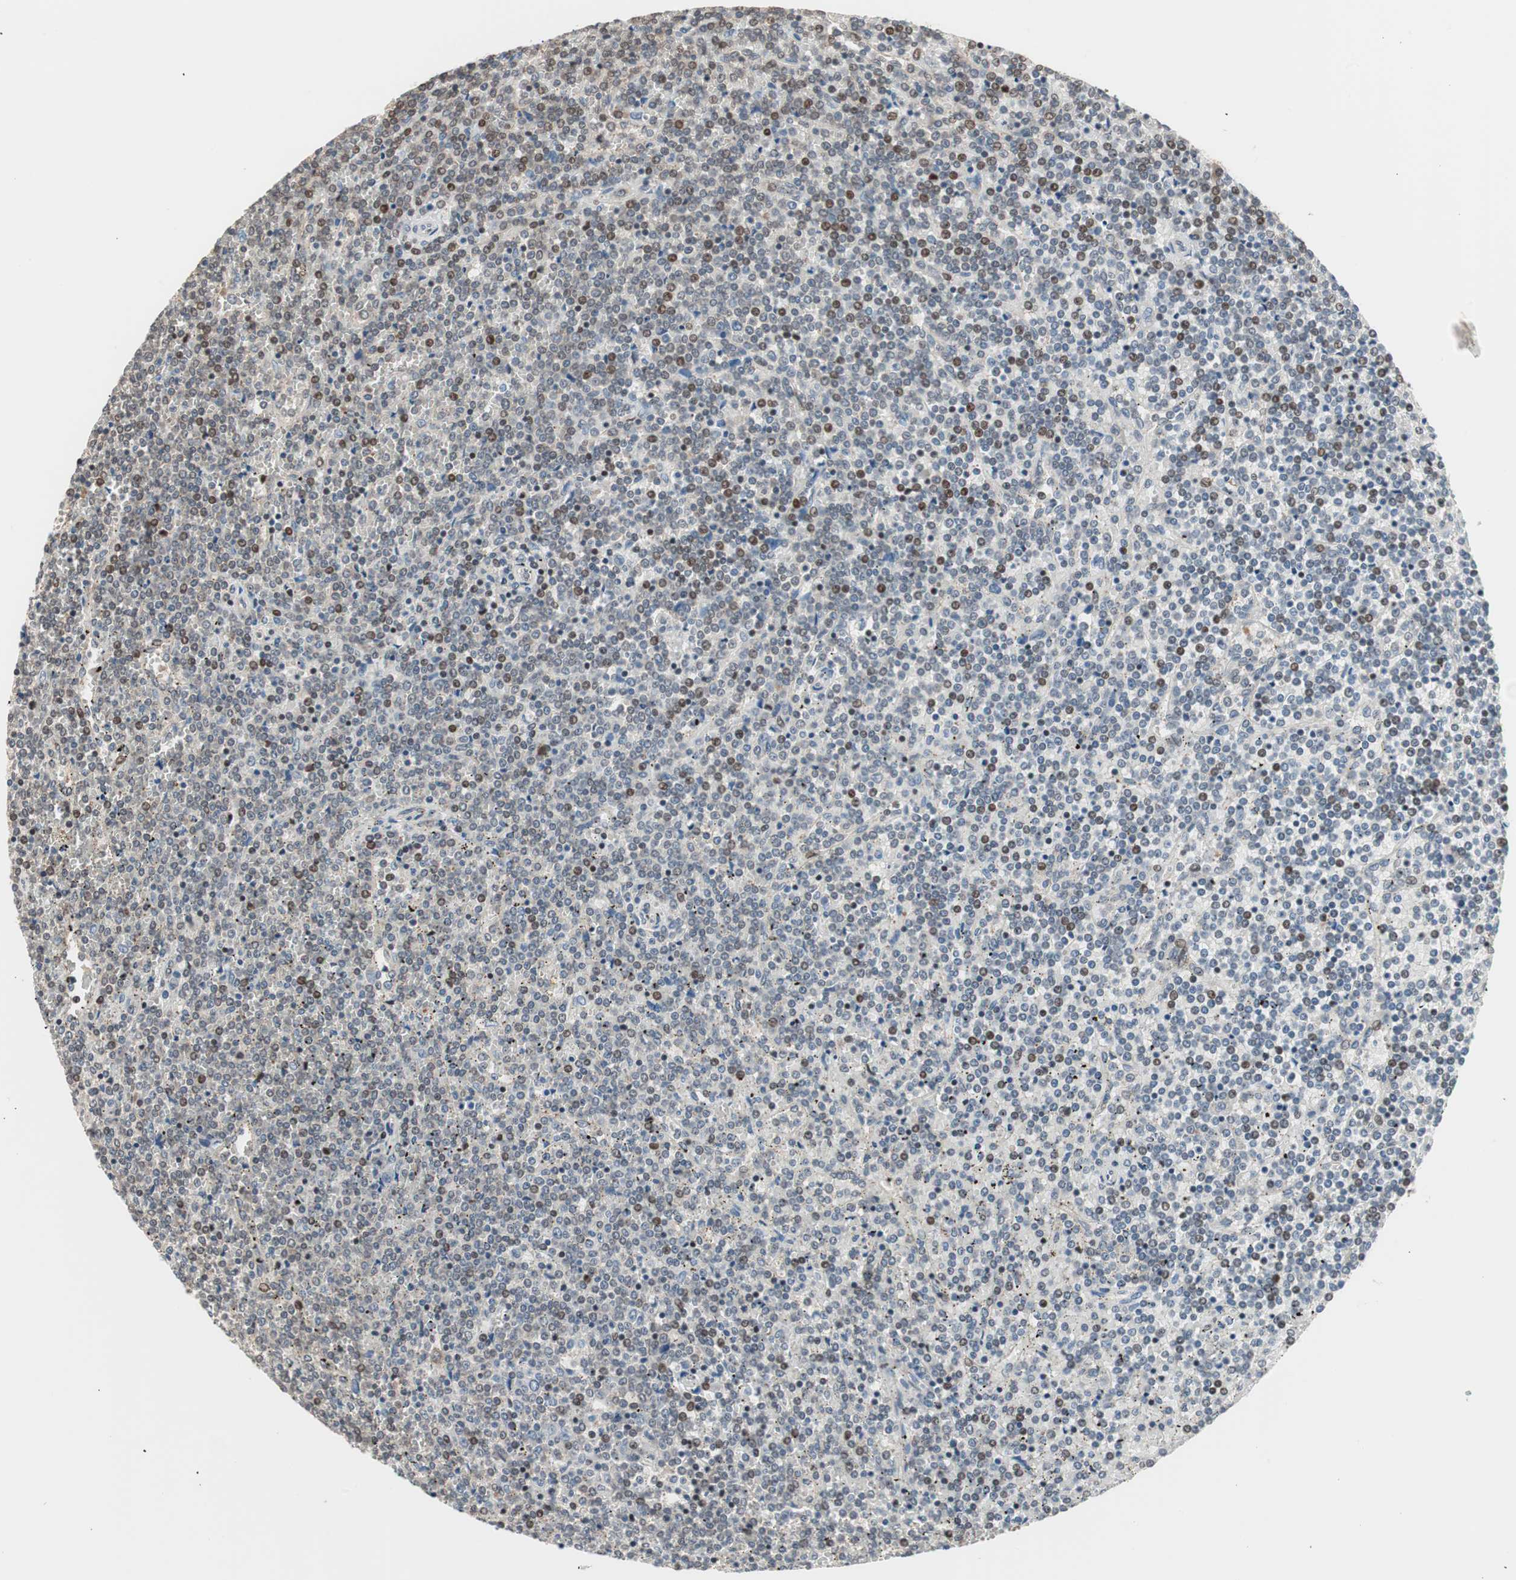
{"staining": {"intensity": "moderate", "quantity": "<25%", "location": "nuclear"}, "tissue": "lymphoma", "cell_type": "Tumor cells", "image_type": "cancer", "snomed": [{"axis": "morphology", "description": "Malignant lymphoma, non-Hodgkin's type, Low grade"}, {"axis": "topography", "description": "Spleen"}], "caption": "The immunohistochemical stain highlights moderate nuclear staining in tumor cells of low-grade malignant lymphoma, non-Hodgkin's type tissue.", "gene": "POLH", "patient": {"sex": "female", "age": 19}}